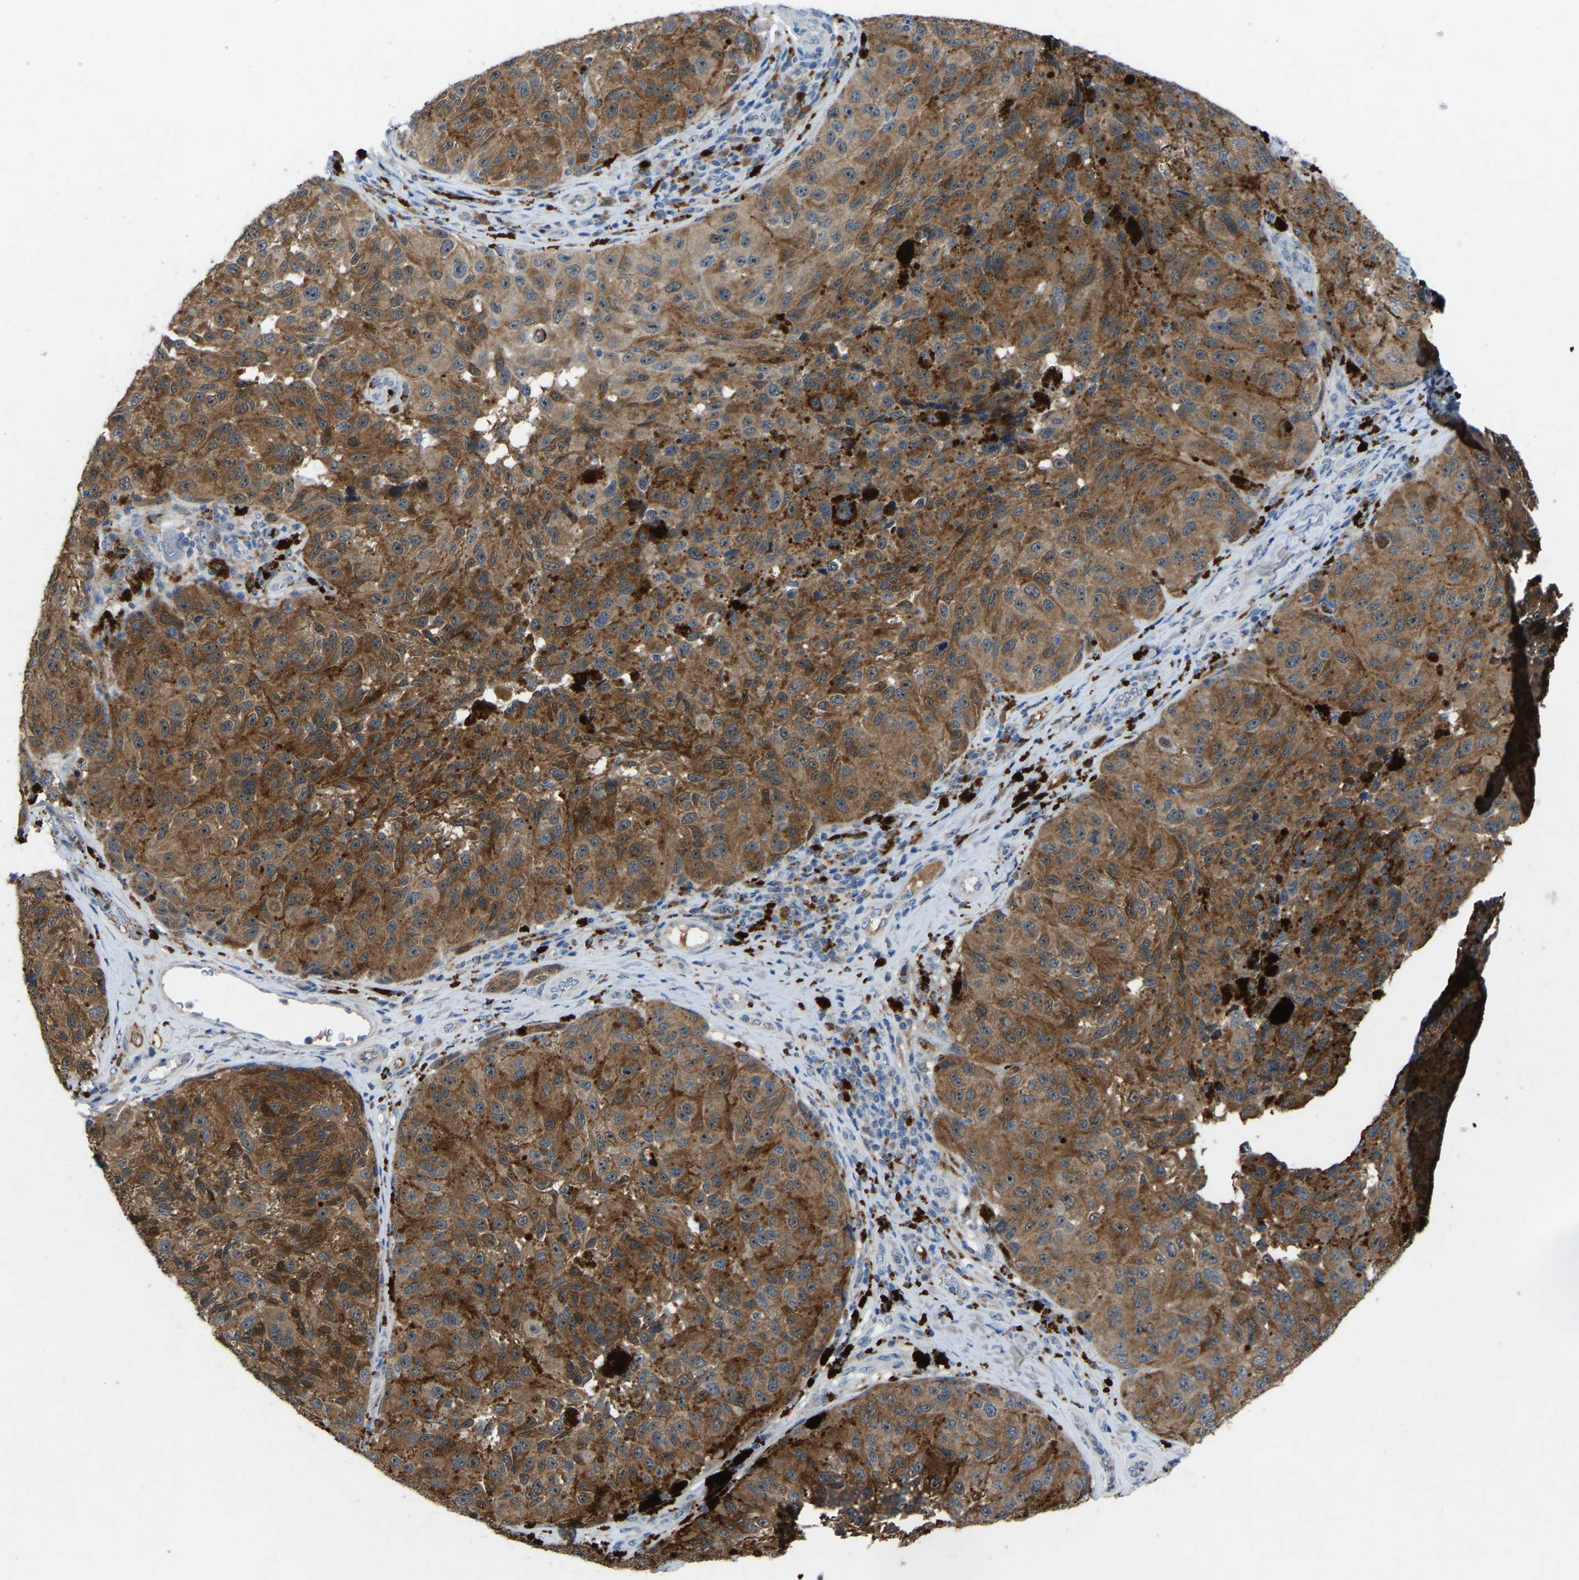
{"staining": {"intensity": "moderate", "quantity": ">75%", "location": "cytoplasmic/membranous"}, "tissue": "melanoma", "cell_type": "Tumor cells", "image_type": "cancer", "snomed": [{"axis": "morphology", "description": "Malignant melanoma, NOS"}, {"axis": "topography", "description": "Skin"}], "caption": "Immunohistochemical staining of human melanoma displays medium levels of moderate cytoplasmic/membranous positivity in approximately >75% of tumor cells.", "gene": "FHIT", "patient": {"sex": "female", "age": 73}}